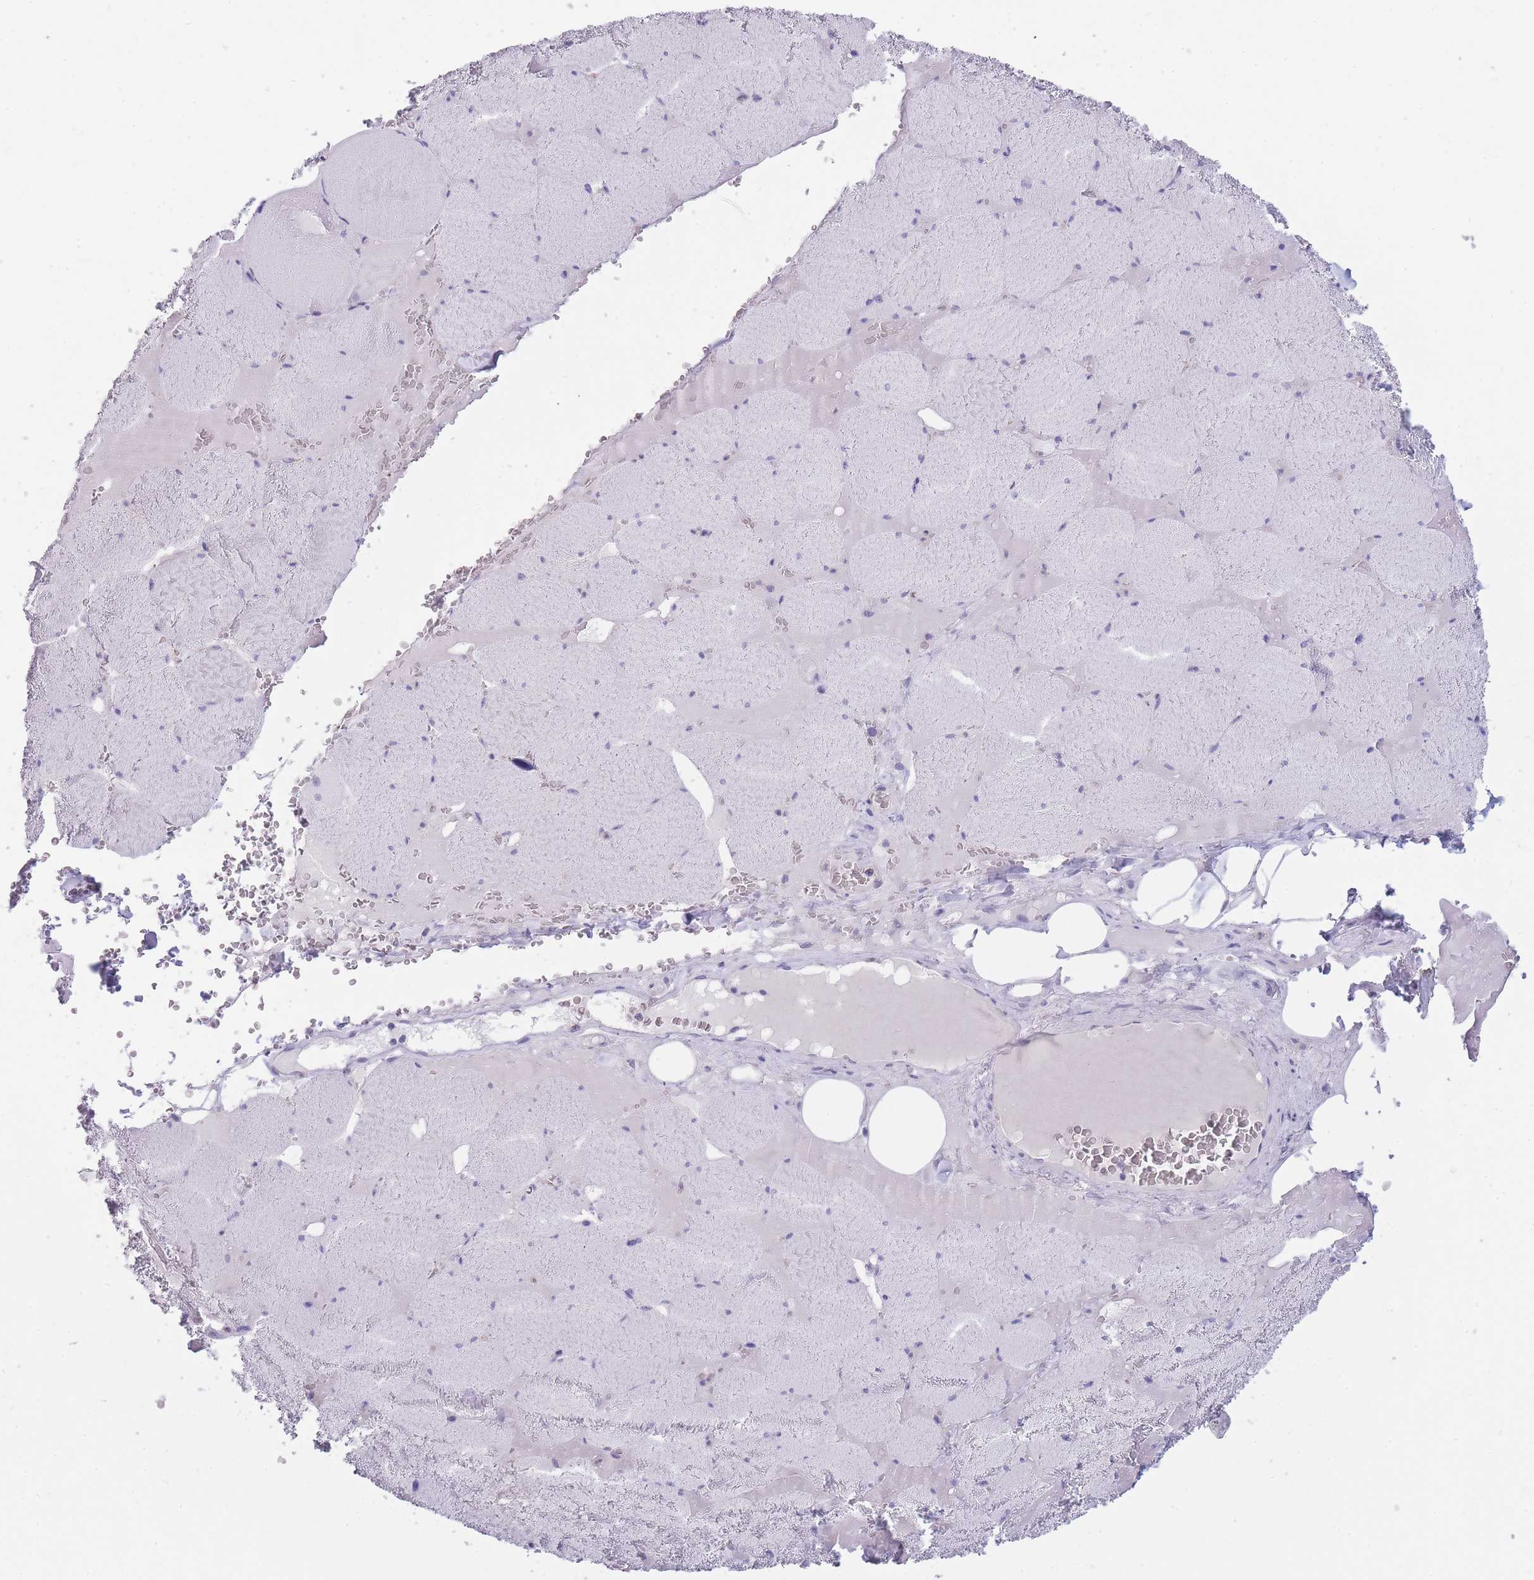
{"staining": {"intensity": "negative", "quantity": "none", "location": "none"}, "tissue": "skeletal muscle", "cell_type": "Myocytes", "image_type": "normal", "snomed": [{"axis": "morphology", "description": "Normal tissue, NOS"}, {"axis": "topography", "description": "Skeletal muscle"}, {"axis": "topography", "description": "Head-Neck"}], "caption": "Skeletal muscle stained for a protein using immunohistochemistry (IHC) demonstrates no positivity myocytes.", "gene": "DCANP1", "patient": {"sex": "male", "age": 66}}